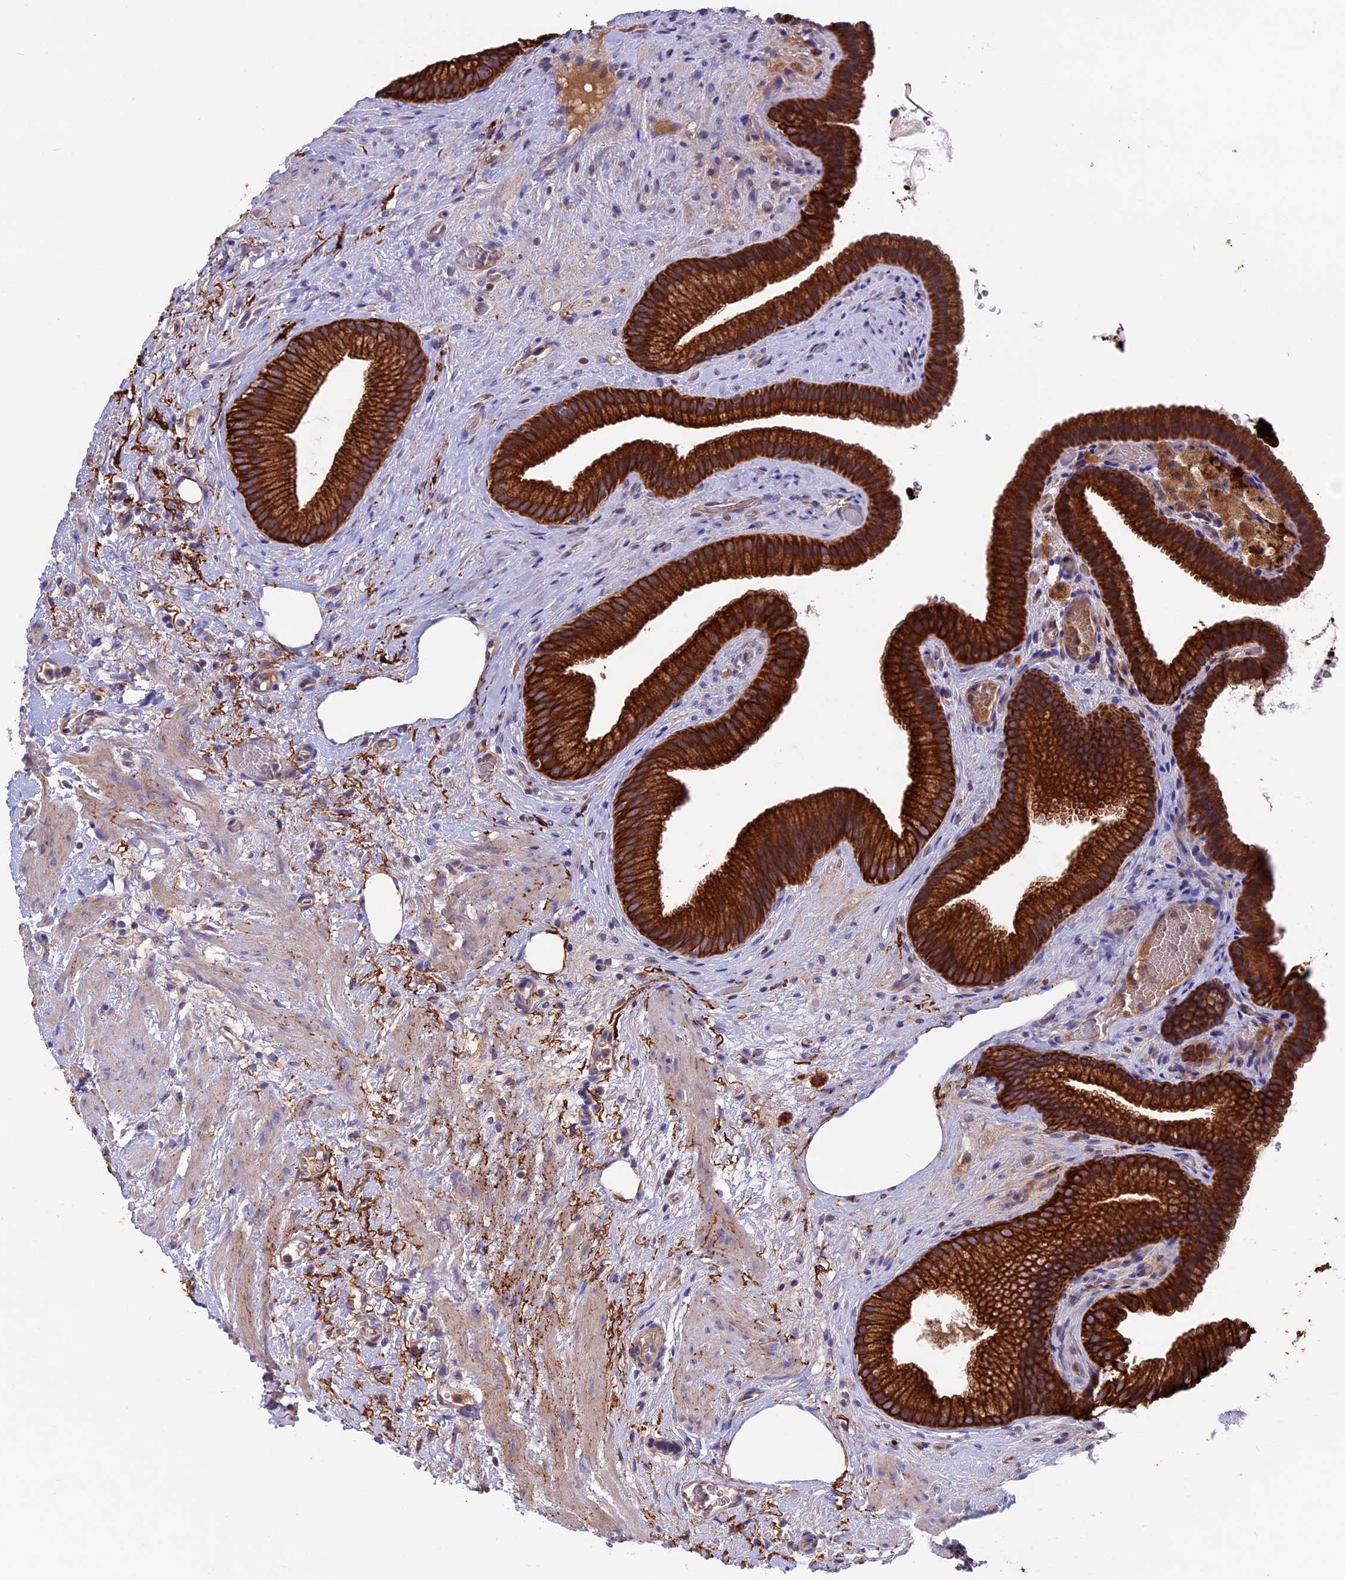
{"staining": {"intensity": "strong", "quantity": ">75%", "location": "cytoplasmic/membranous"}, "tissue": "gallbladder", "cell_type": "Glandular cells", "image_type": "normal", "snomed": [{"axis": "morphology", "description": "Normal tissue, NOS"}, {"axis": "morphology", "description": "Inflammation, NOS"}, {"axis": "topography", "description": "Gallbladder"}], "caption": "An immunohistochemistry image of normal tissue is shown. Protein staining in brown highlights strong cytoplasmic/membranous positivity in gallbladder within glandular cells.", "gene": "PTPN9", "patient": {"sex": "male", "age": 51}}